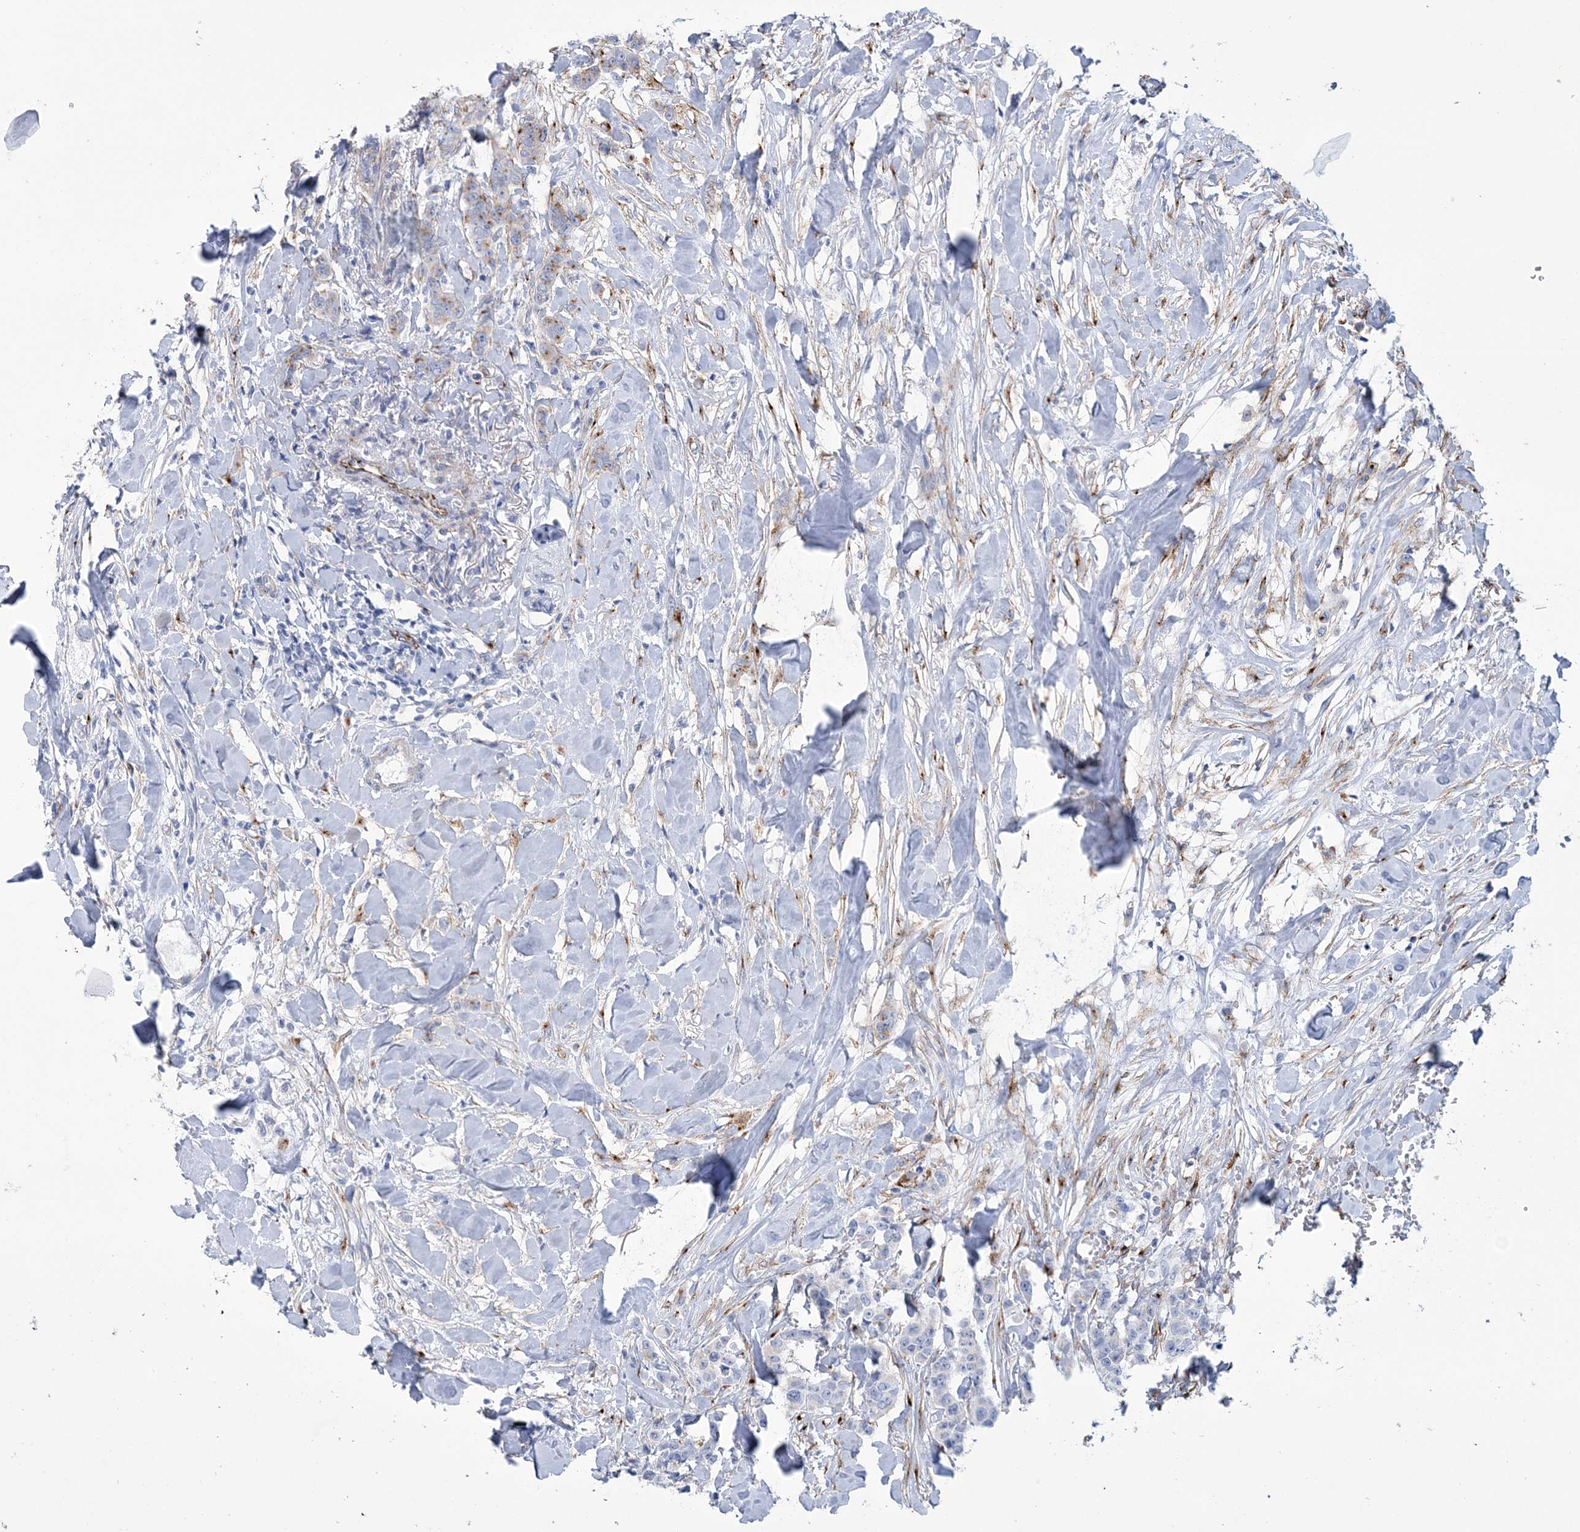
{"staining": {"intensity": "strong", "quantity": "<25%", "location": "cytoplasmic/membranous"}, "tissue": "breast cancer", "cell_type": "Tumor cells", "image_type": "cancer", "snomed": [{"axis": "morphology", "description": "Duct carcinoma"}, {"axis": "topography", "description": "Breast"}], "caption": "DAB immunohistochemical staining of breast cancer shows strong cytoplasmic/membranous protein positivity in about <25% of tumor cells. (DAB (3,3'-diaminobenzidine) = brown stain, brightfield microscopy at high magnification).", "gene": "RAB11FIP5", "patient": {"sex": "female", "age": 40}}